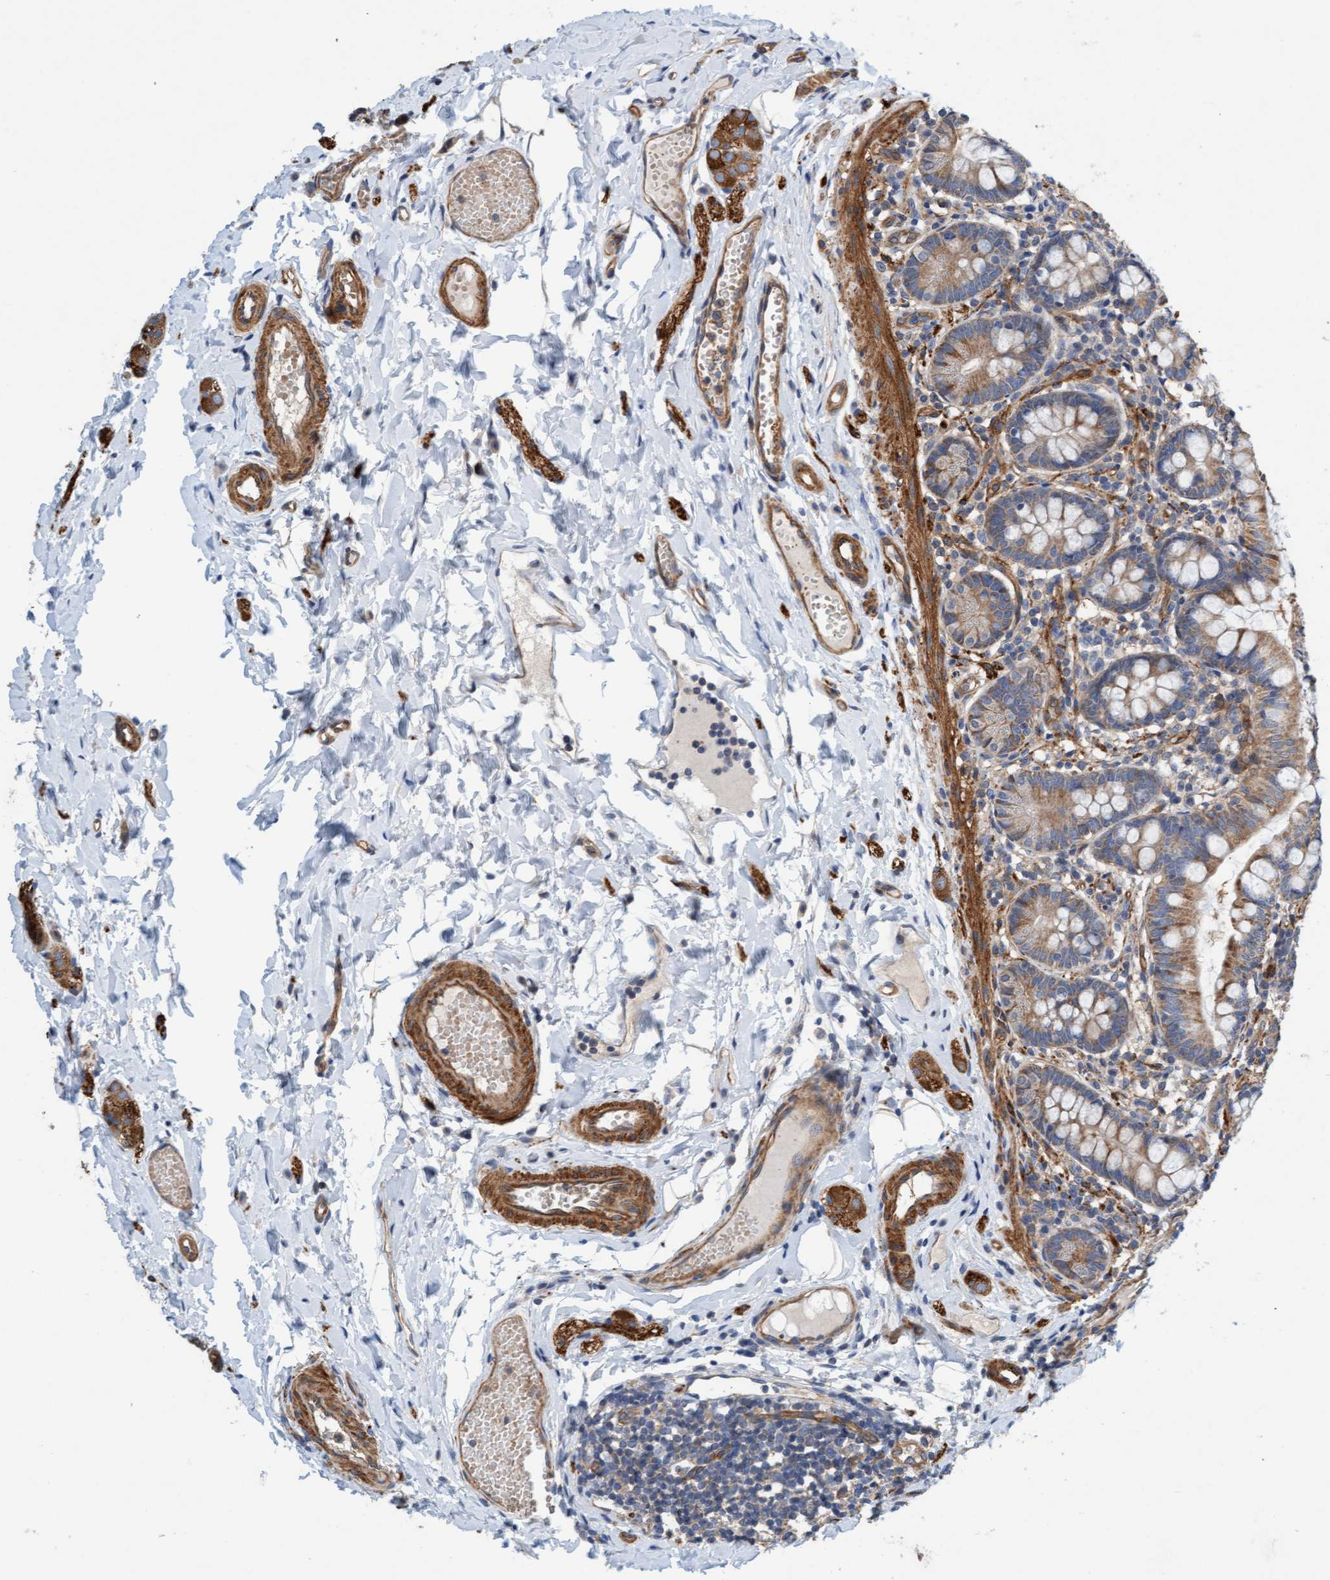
{"staining": {"intensity": "strong", "quantity": ">75%", "location": "cytoplasmic/membranous"}, "tissue": "small intestine", "cell_type": "Glandular cells", "image_type": "normal", "snomed": [{"axis": "morphology", "description": "Normal tissue, NOS"}, {"axis": "topography", "description": "Small intestine"}], "caption": "A high-resolution photomicrograph shows IHC staining of benign small intestine, which reveals strong cytoplasmic/membranous positivity in approximately >75% of glandular cells. The staining was performed using DAB (3,3'-diaminobenzidine), with brown indicating positive protein expression. Nuclei are stained blue with hematoxylin.", "gene": "FMNL3", "patient": {"sex": "male", "age": 7}}